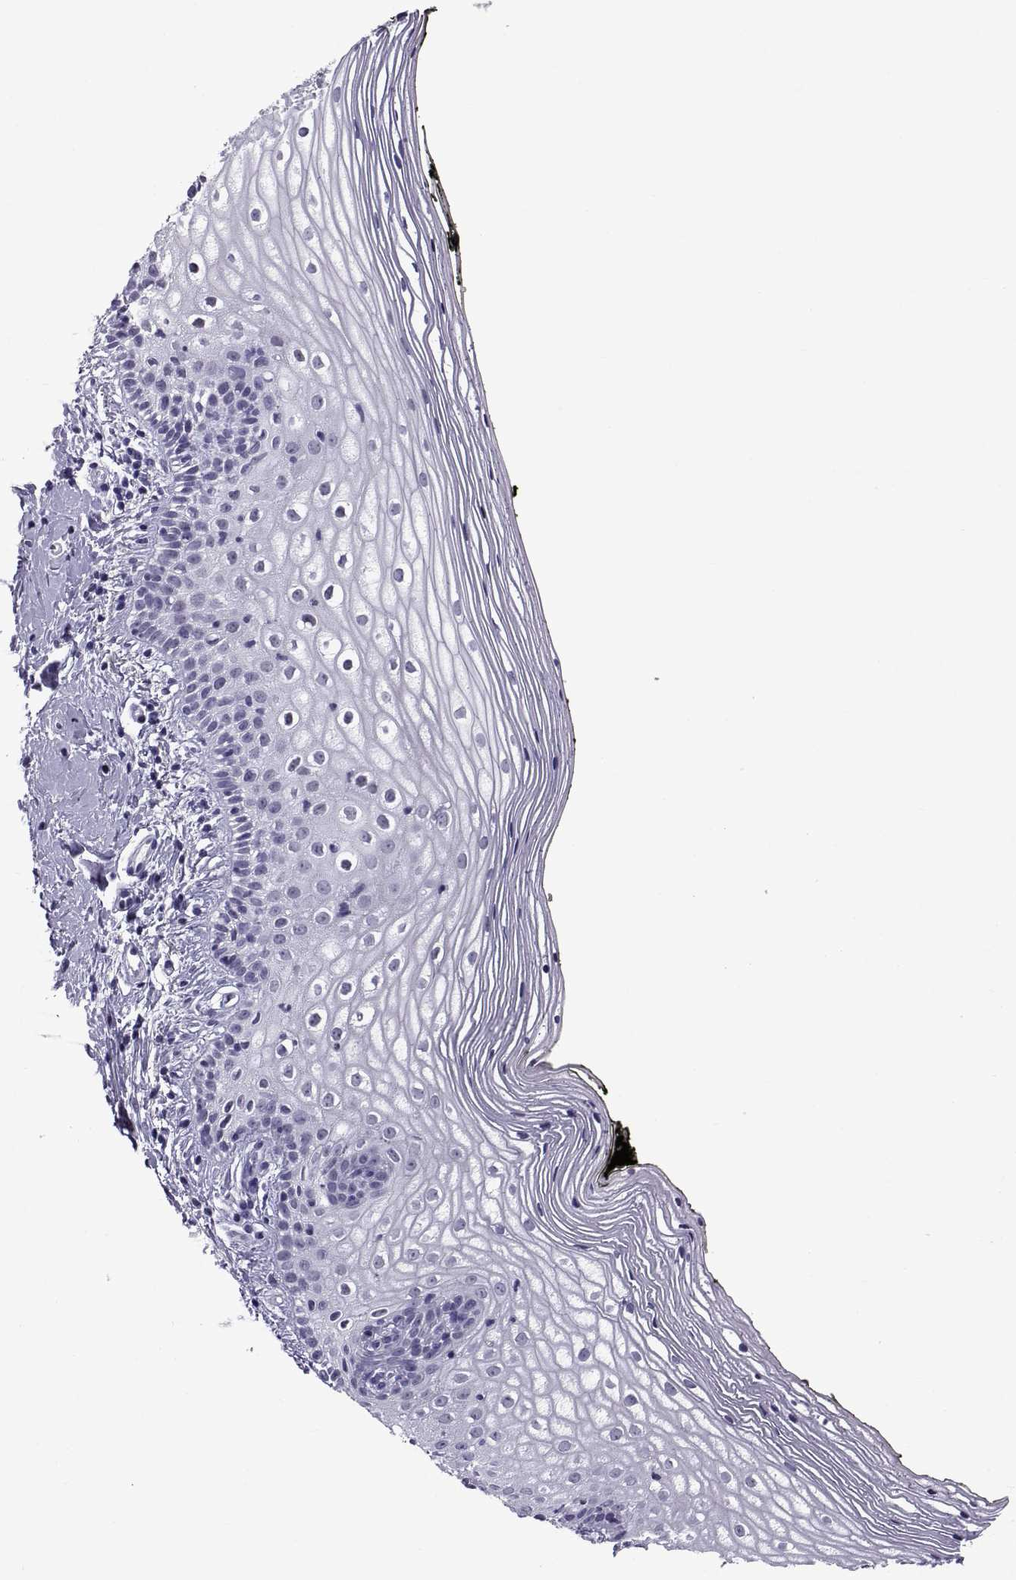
{"staining": {"intensity": "negative", "quantity": "none", "location": "none"}, "tissue": "vagina", "cell_type": "Squamous epithelial cells", "image_type": "normal", "snomed": [{"axis": "morphology", "description": "Normal tissue, NOS"}, {"axis": "topography", "description": "Vagina"}], "caption": "Immunohistochemical staining of benign vagina demonstrates no significant positivity in squamous epithelial cells. (DAB IHC visualized using brightfield microscopy, high magnification).", "gene": "C3orf22", "patient": {"sex": "female", "age": 47}}